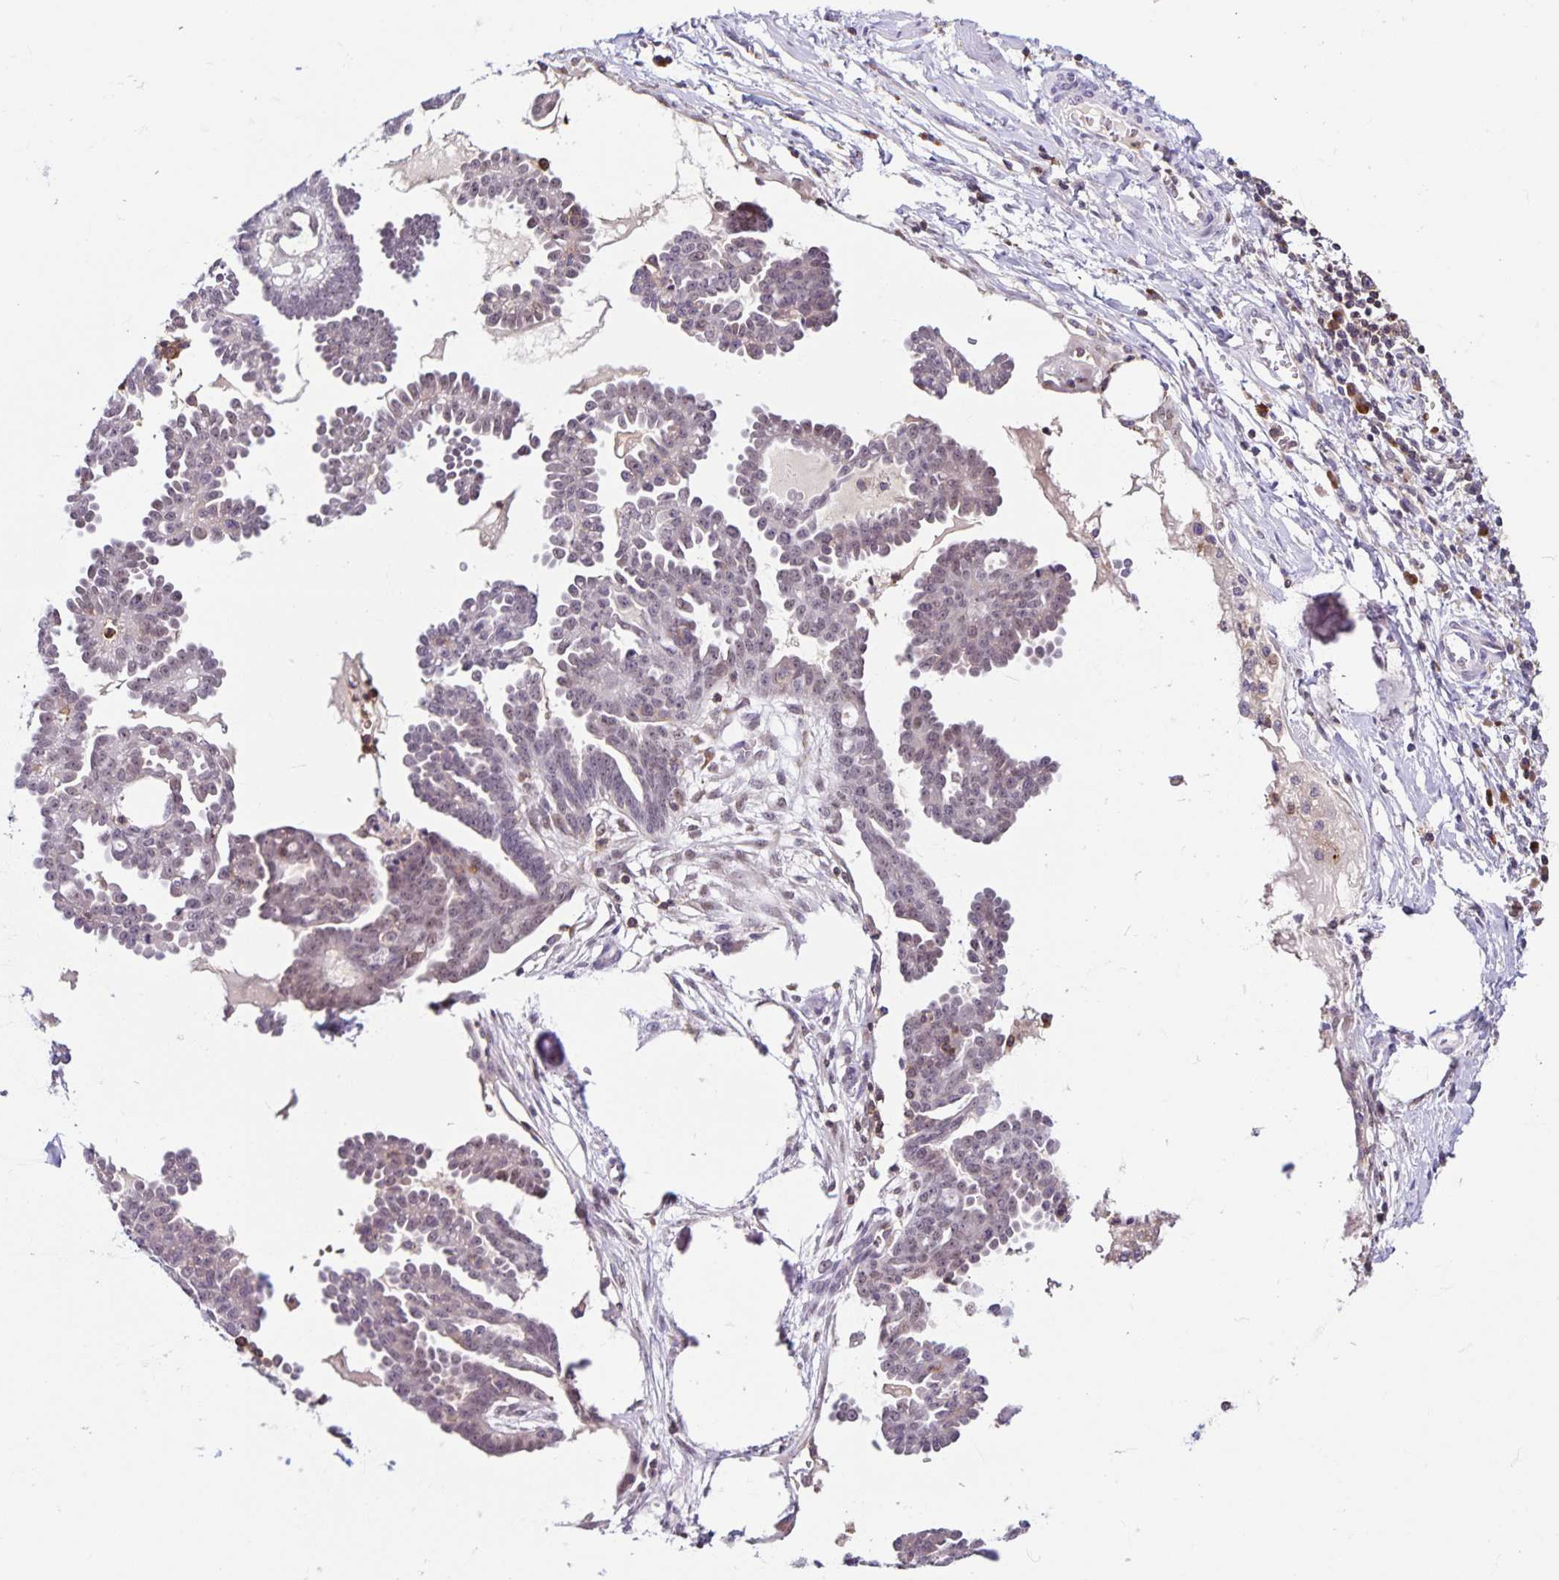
{"staining": {"intensity": "weak", "quantity": "<25%", "location": "nuclear"}, "tissue": "ovarian cancer", "cell_type": "Tumor cells", "image_type": "cancer", "snomed": [{"axis": "morphology", "description": "Cystadenocarcinoma, serous, NOS"}, {"axis": "topography", "description": "Ovary"}], "caption": "Immunohistochemistry (IHC) image of ovarian serous cystadenocarcinoma stained for a protein (brown), which shows no staining in tumor cells.", "gene": "STPG4", "patient": {"sex": "female", "age": 71}}